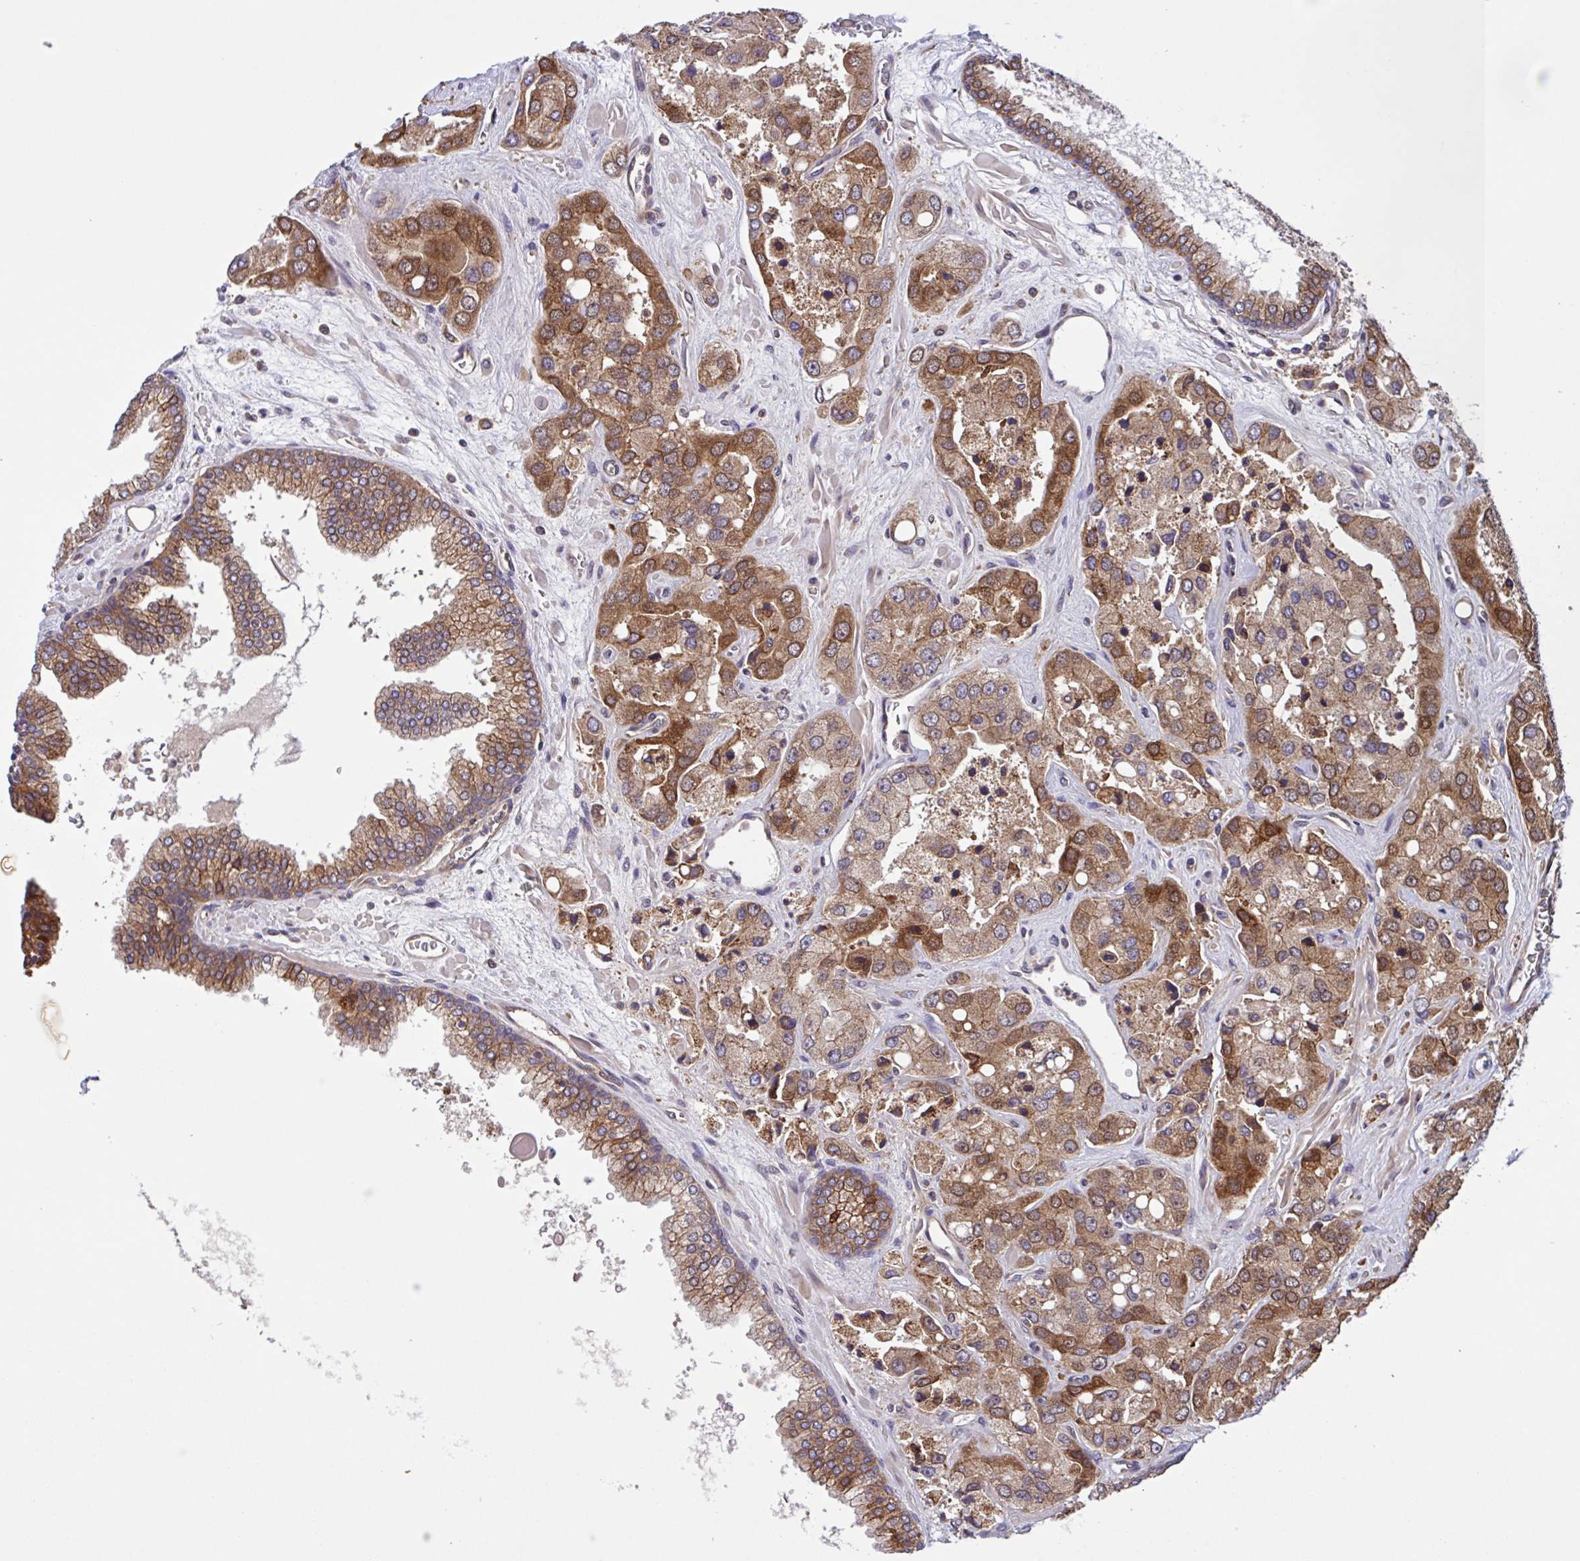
{"staining": {"intensity": "moderate", "quantity": ">75%", "location": "cytoplasmic/membranous"}, "tissue": "prostate cancer", "cell_type": "Tumor cells", "image_type": "cancer", "snomed": [{"axis": "morphology", "description": "Normal tissue, NOS"}, {"axis": "morphology", "description": "Adenocarcinoma, High grade"}, {"axis": "topography", "description": "Prostate"}, {"axis": "topography", "description": "Peripheral nerve tissue"}], "caption": "A brown stain highlights moderate cytoplasmic/membranous staining of a protein in human prostate high-grade adenocarcinoma tumor cells.", "gene": "INTS10", "patient": {"sex": "male", "age": 68}}